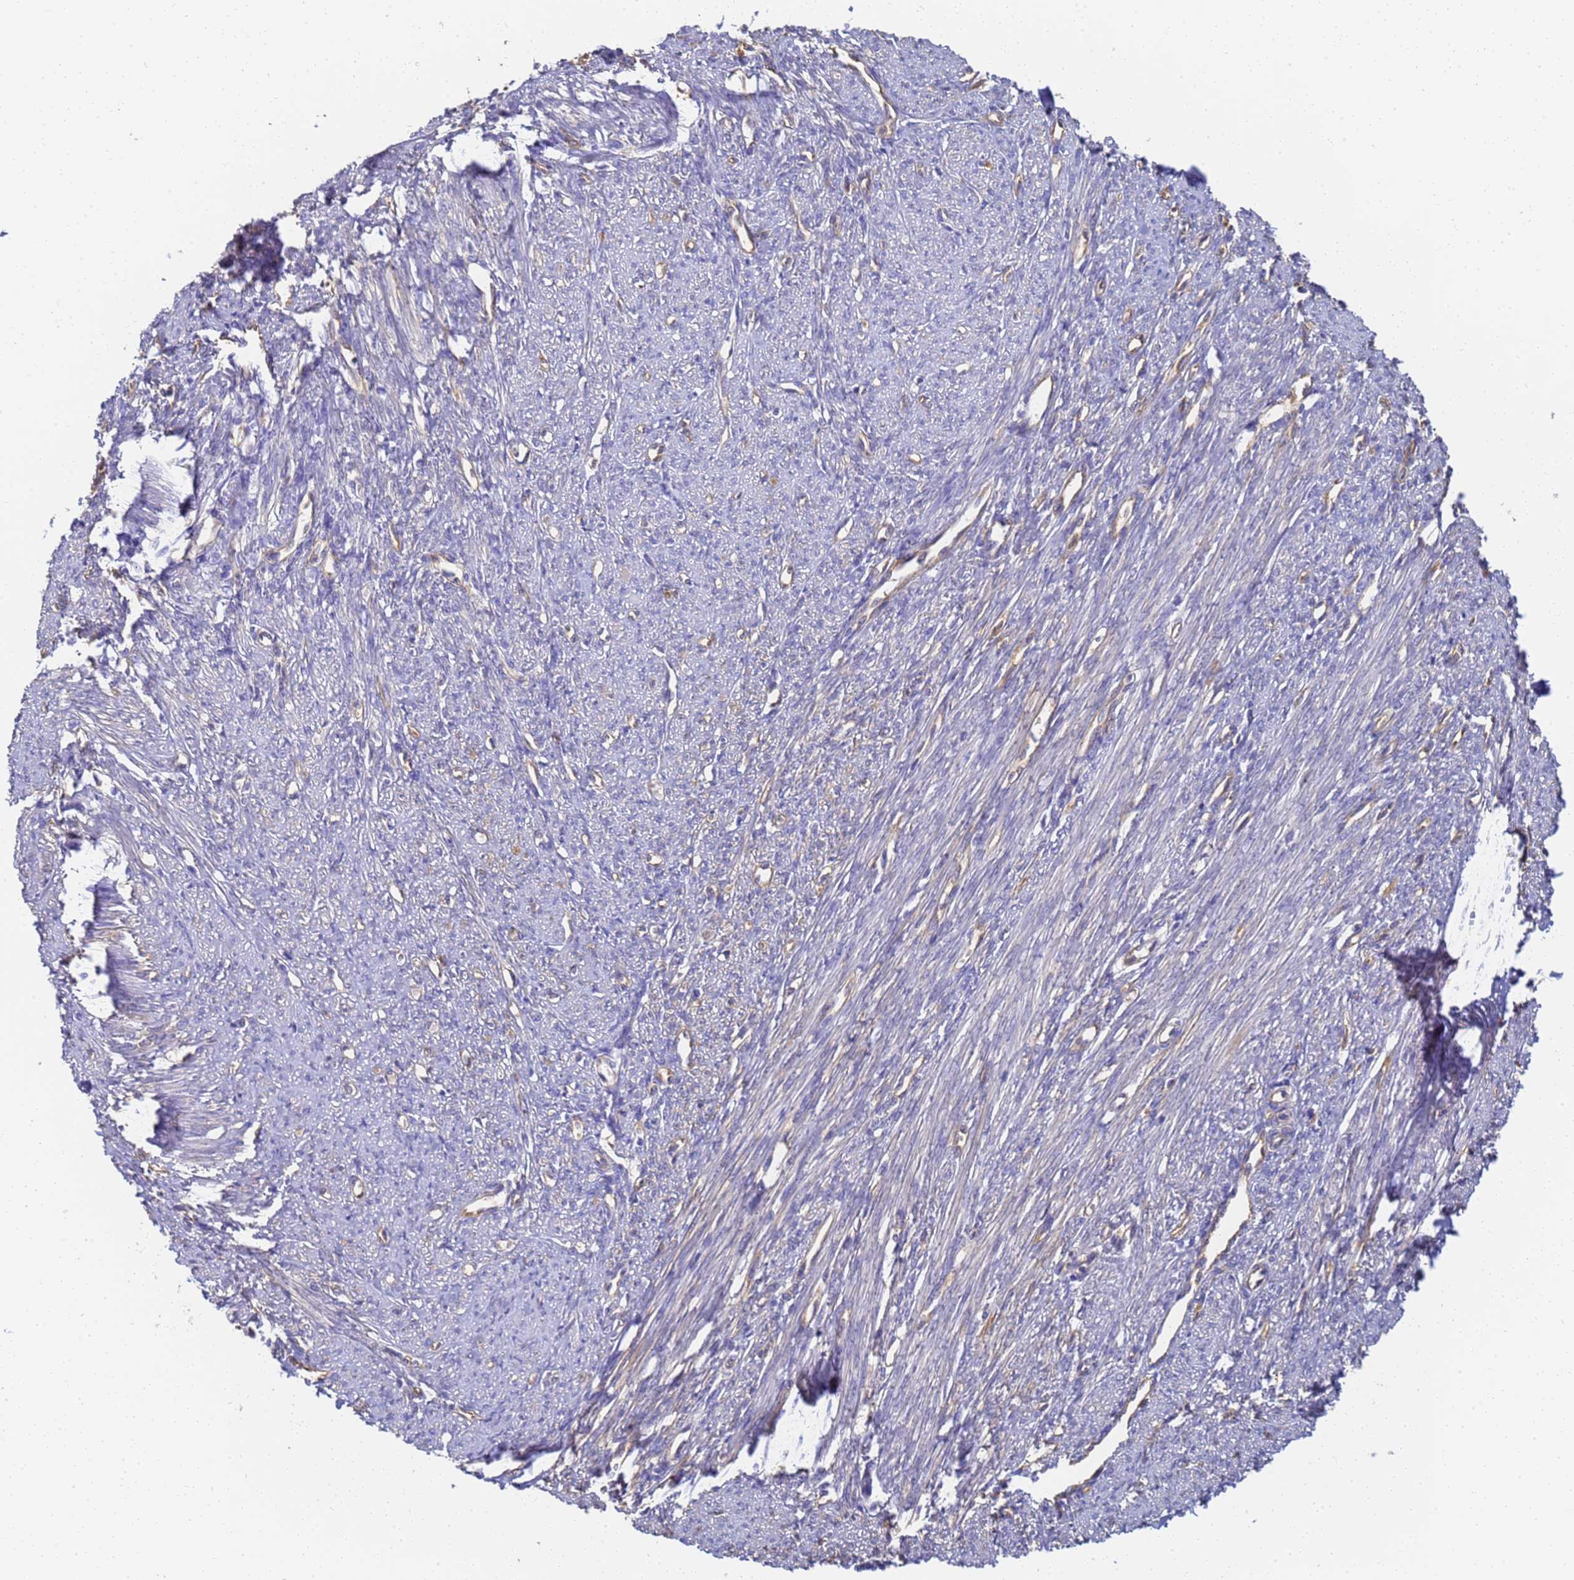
{"staining": {"intensity": "negative", "quantity": "none", "location": "none"}, "tissue": "smooth muscle", "cell_type": "Smooth muscle cells", "image_type": "normal", "snomed": [{"axis": "morphology", "description": "Normal tissue, NOS"}, {"axis": "topography", "description": "Smooth muscle"}, {"axis": "topography", "description": "Uterus"}], "caption": "IHC of benign smooth muscle displays no expression in smooth muscle cells.", "gene": "NME1", "patient": {"sex": "female", "age": 59}}